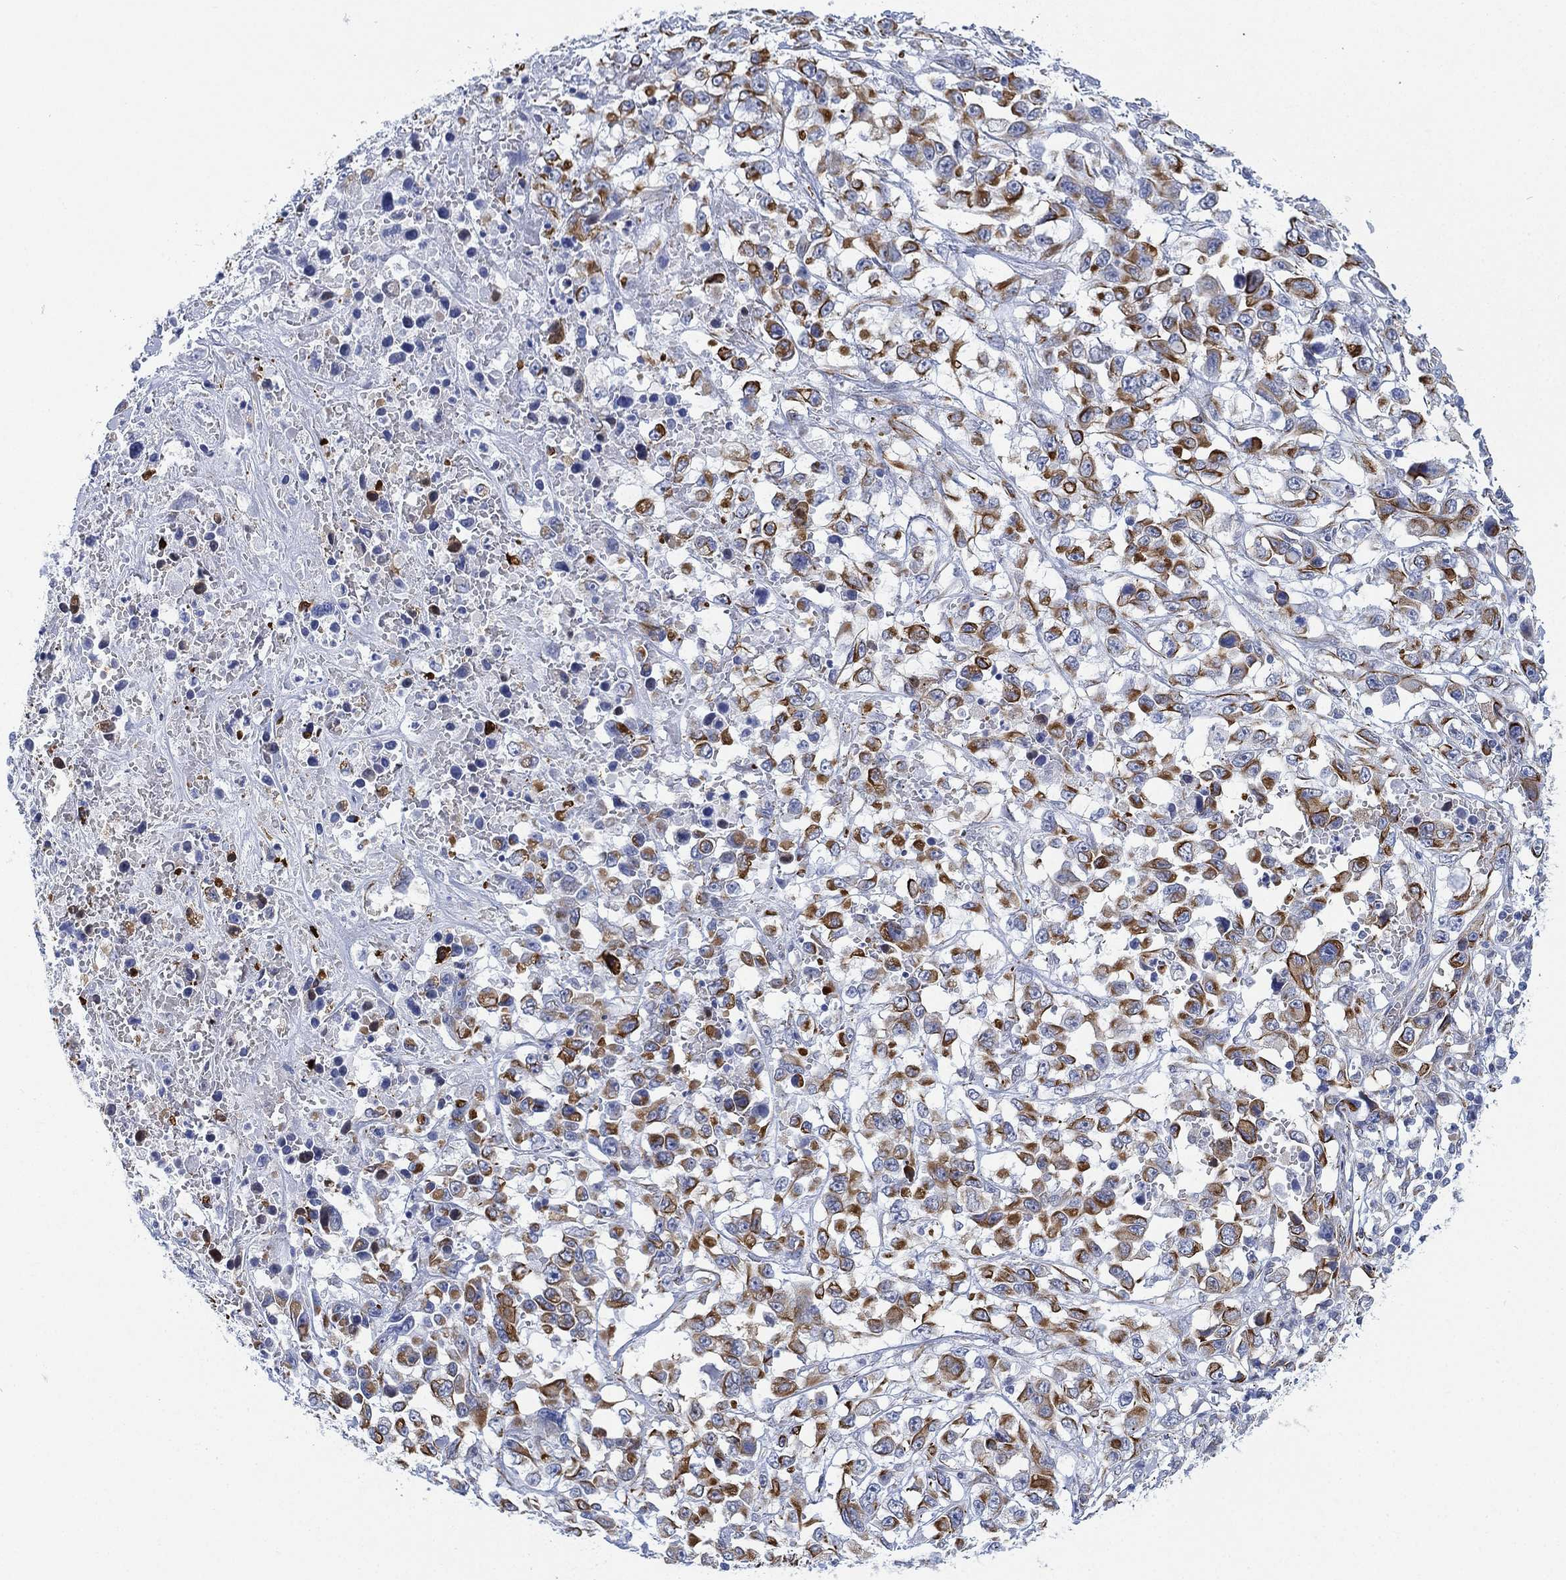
{"staining": {"intensity": "strong", "quantity": "25%-75%", "location": "cytoplasmic/membranous"}, "tissue": "liver cancer", "cell_type": "Tumor cells", "image_type": "cancer", "snomed": [{"axis": "morphology", "description": "Adenocarcinoma, NOS"}, {"axis": "morphology", "description": "Cholangiocarcinoma"}, {"axis": "topography", "description": "Liver"}], "caption": "A micrograph of liver cholangiocarcinoma stained for a protein demonstrates strong cytoplasmic/membranous brown staining in tumor cells. (brown staining indicates protein expression, while blue staining denotes nuclei).", "gene": "PSKH2", "patient": {"sex": "male", "age": 64}}